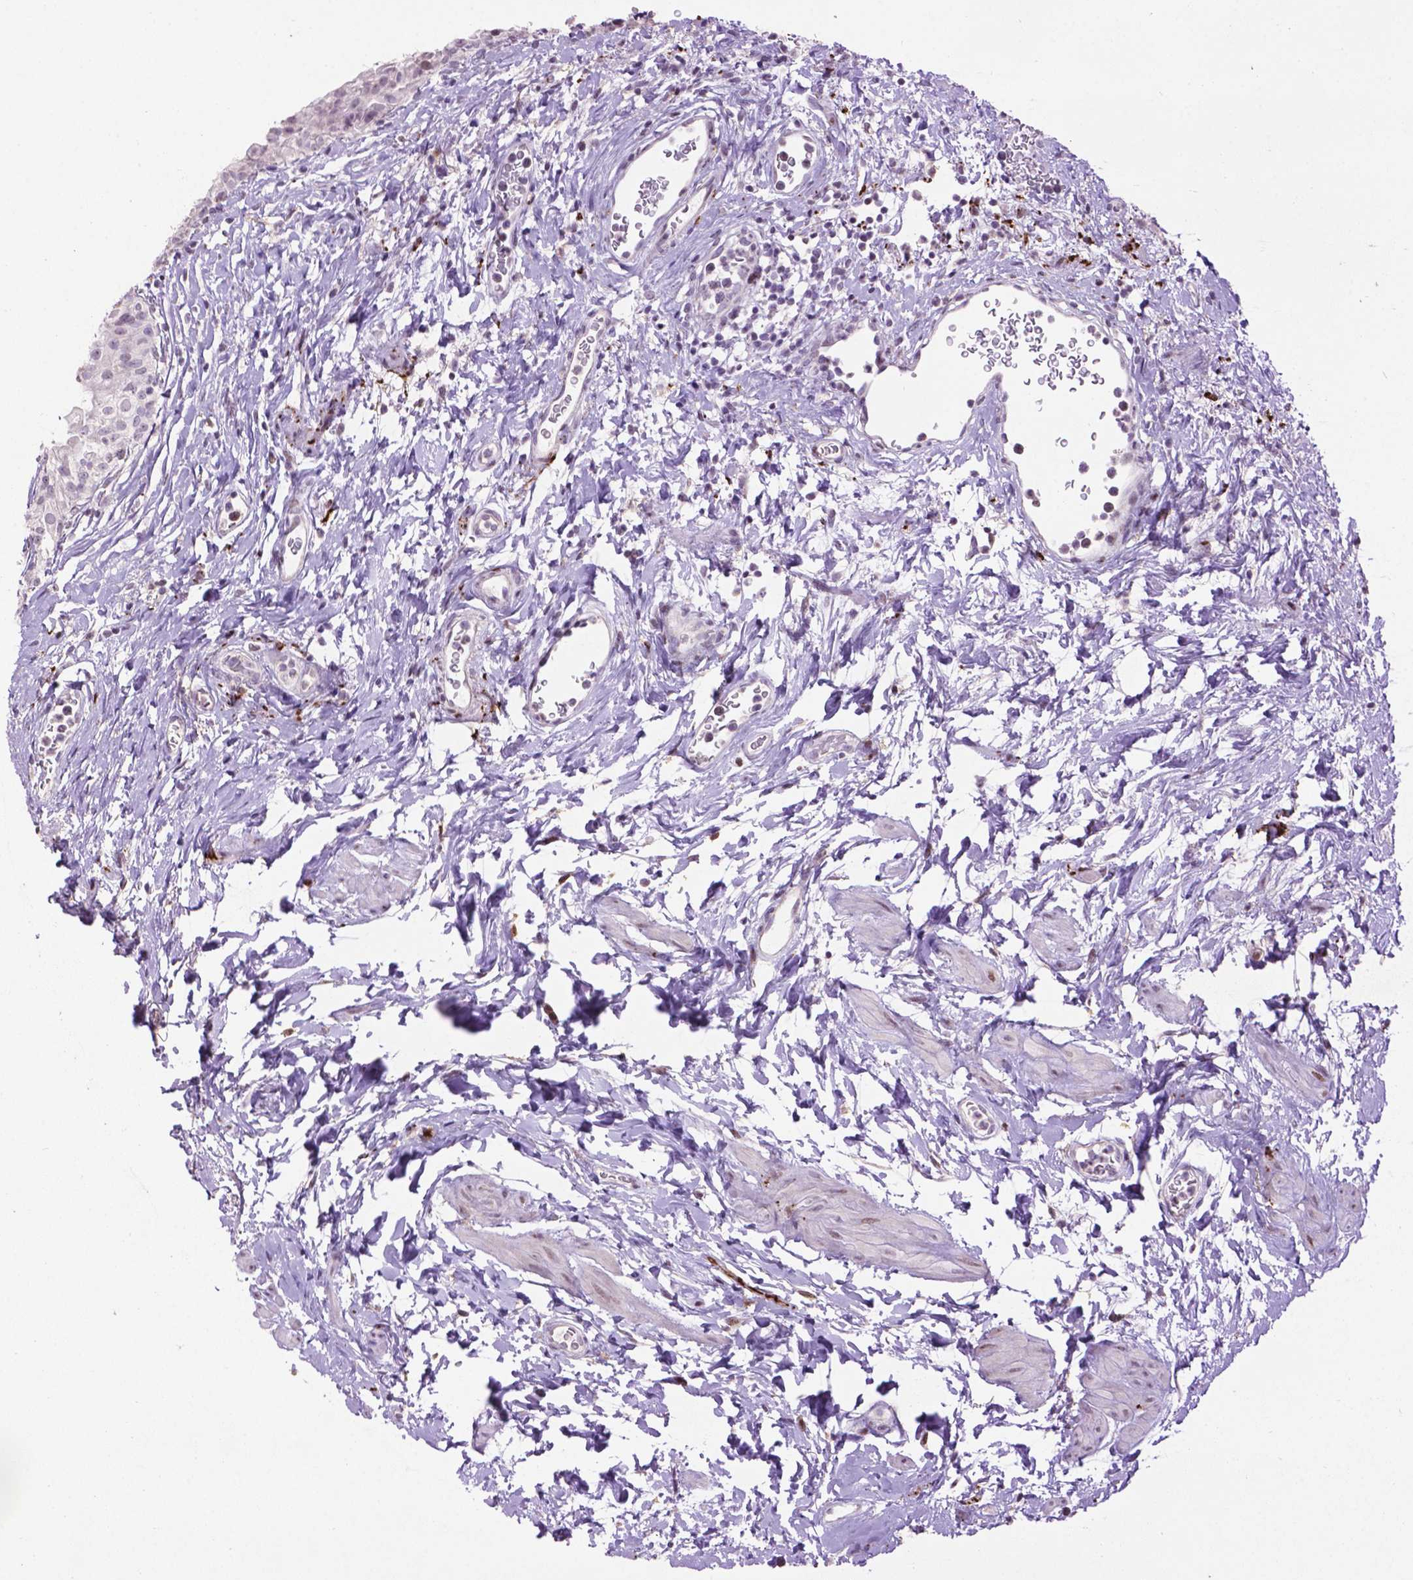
{"staining": {"intensity": "negative", "quantity": "none", "location": "none"}, "tissue": "urinary bladder", "cell_type": "Urothelial cells", "image_type": "normal", "snomed": [{"axis": "morphology", "description": "Normal tissue, NOS"}, {"axis": "topography", "description": "Urinary bladder"}], "caption": "A high-resolution histopathology image shows immunohistochemistry staining of unremarkable urinary bladder, which displays no significant expression in urothelial cells. Nuclei are stained in blue.", "gene": "TH", "patient": {"sex": "male", "age": 76}}